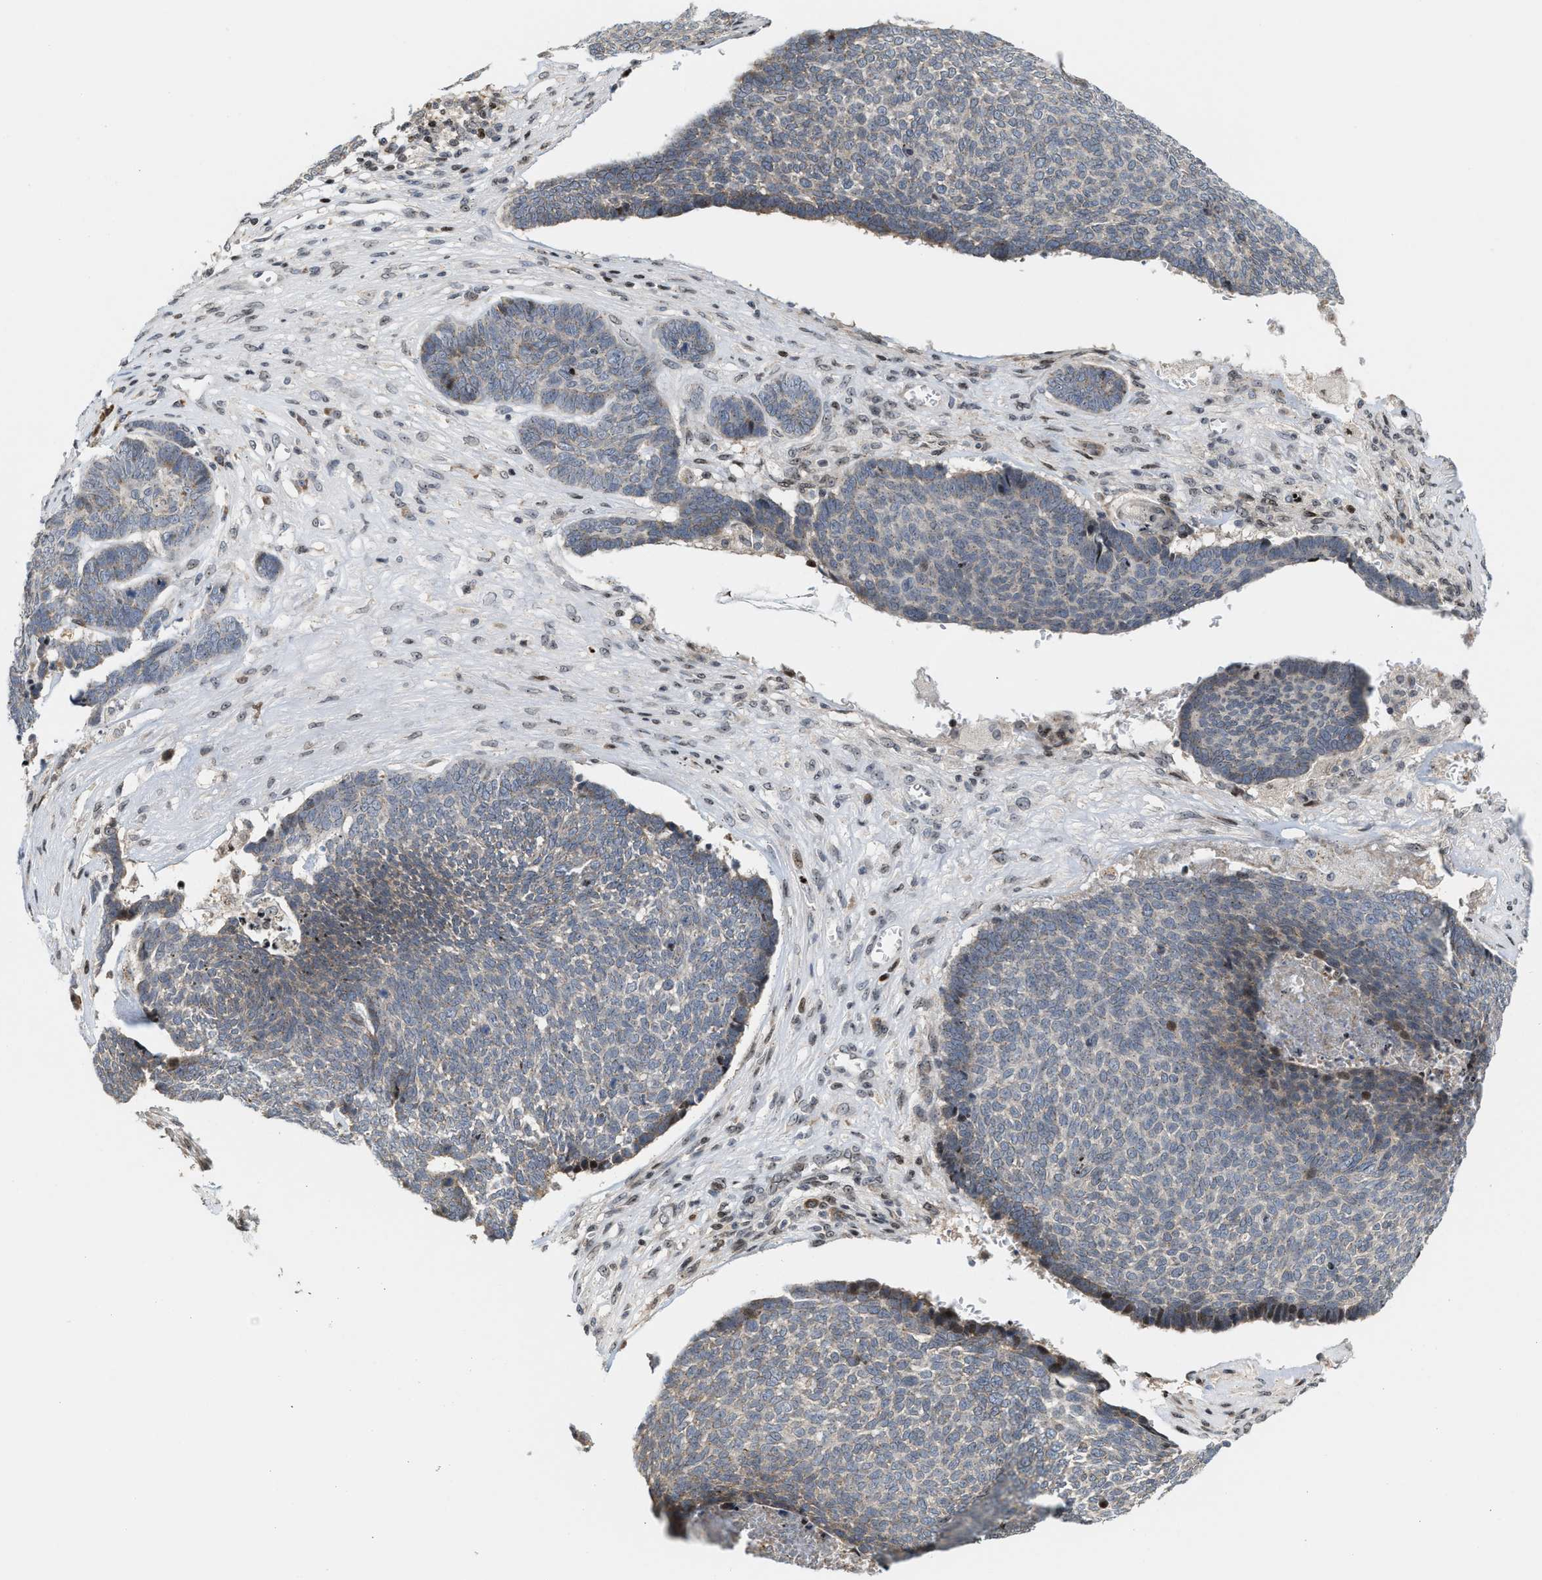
{"staining": {"intensity": "weak", "quantity": "25%-75%", "location": "cytoplasmic/membranous"}, "tissue": "skin cancer", "cell_type": "Tumor cells", "image_type": "cancer", "snomed": [{"axis": "morphology", "description": "Basal cell carcinoma"}, {"axis": "topography", "description": "Skin"}], "caption": "The histopathology image reveals immunohistochemical staining of skin basal cell carcinoma. There is weak cytoplasmic/membranous staining is appreciated in approximately 25%-75% of tumor cells.", "gene": "PDZD2", "patient": {"sex": "male", "age": 84}}